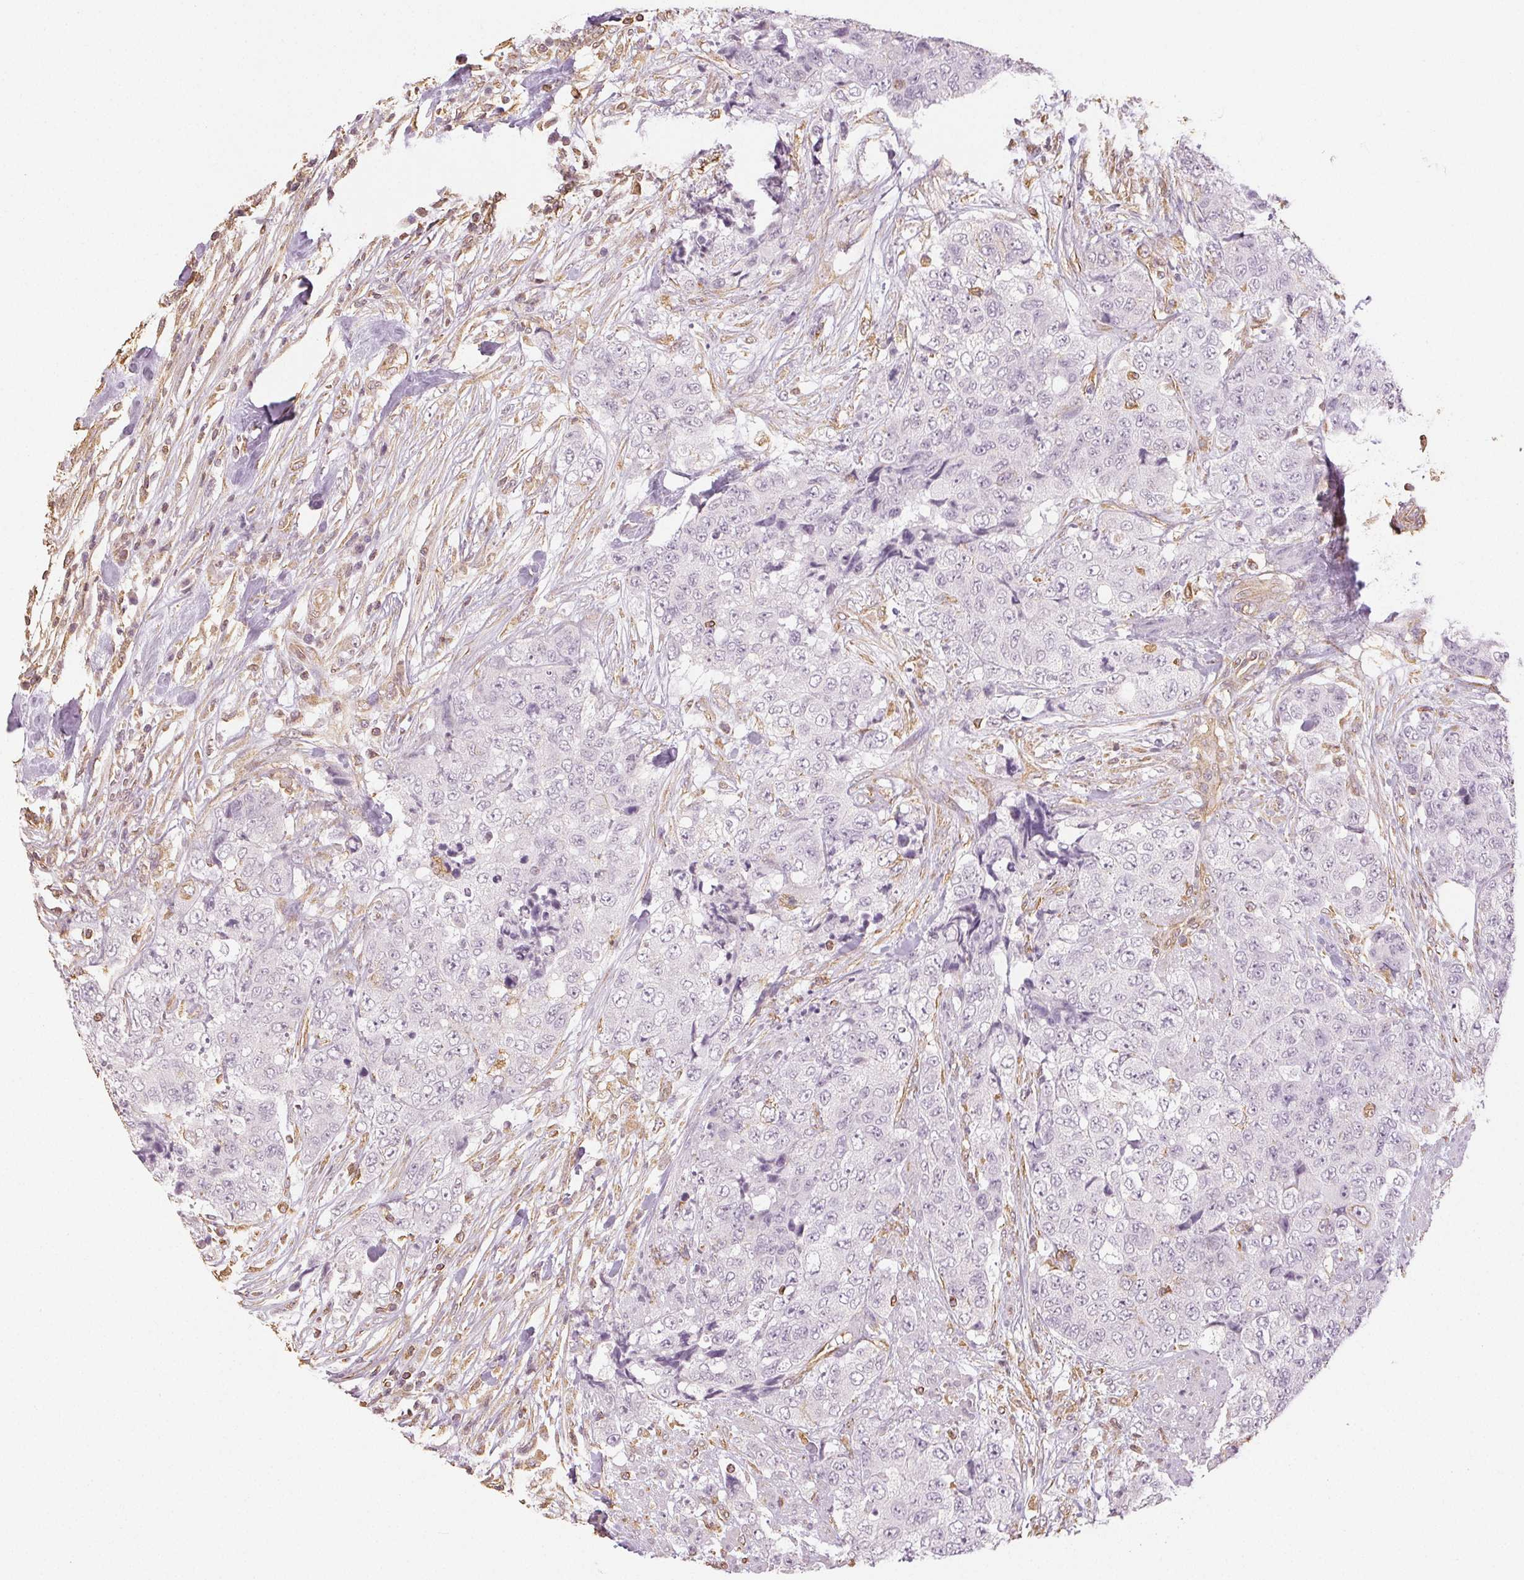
{"staining": {"intensity": "negative", "quantity": "none", "location": "none"}, "tissue": "urothelial cancer", "cell_type": "Tumor cells", "image_type": "cancer", "snomed": [{"axis": "morphology", "description": "Urothelial carcinoma, High grade"}, {"axis": "topography", "description": "Urinary bladder"}], "caption": "High power microscopy image of an immunohistochemistry (IHC) micrograph of urothelial carcinoma (high-grade), revealing no significant positivity in tumor cells.", "gene": "COL7A1", "patient": {"sex": "female", "age": 78}}